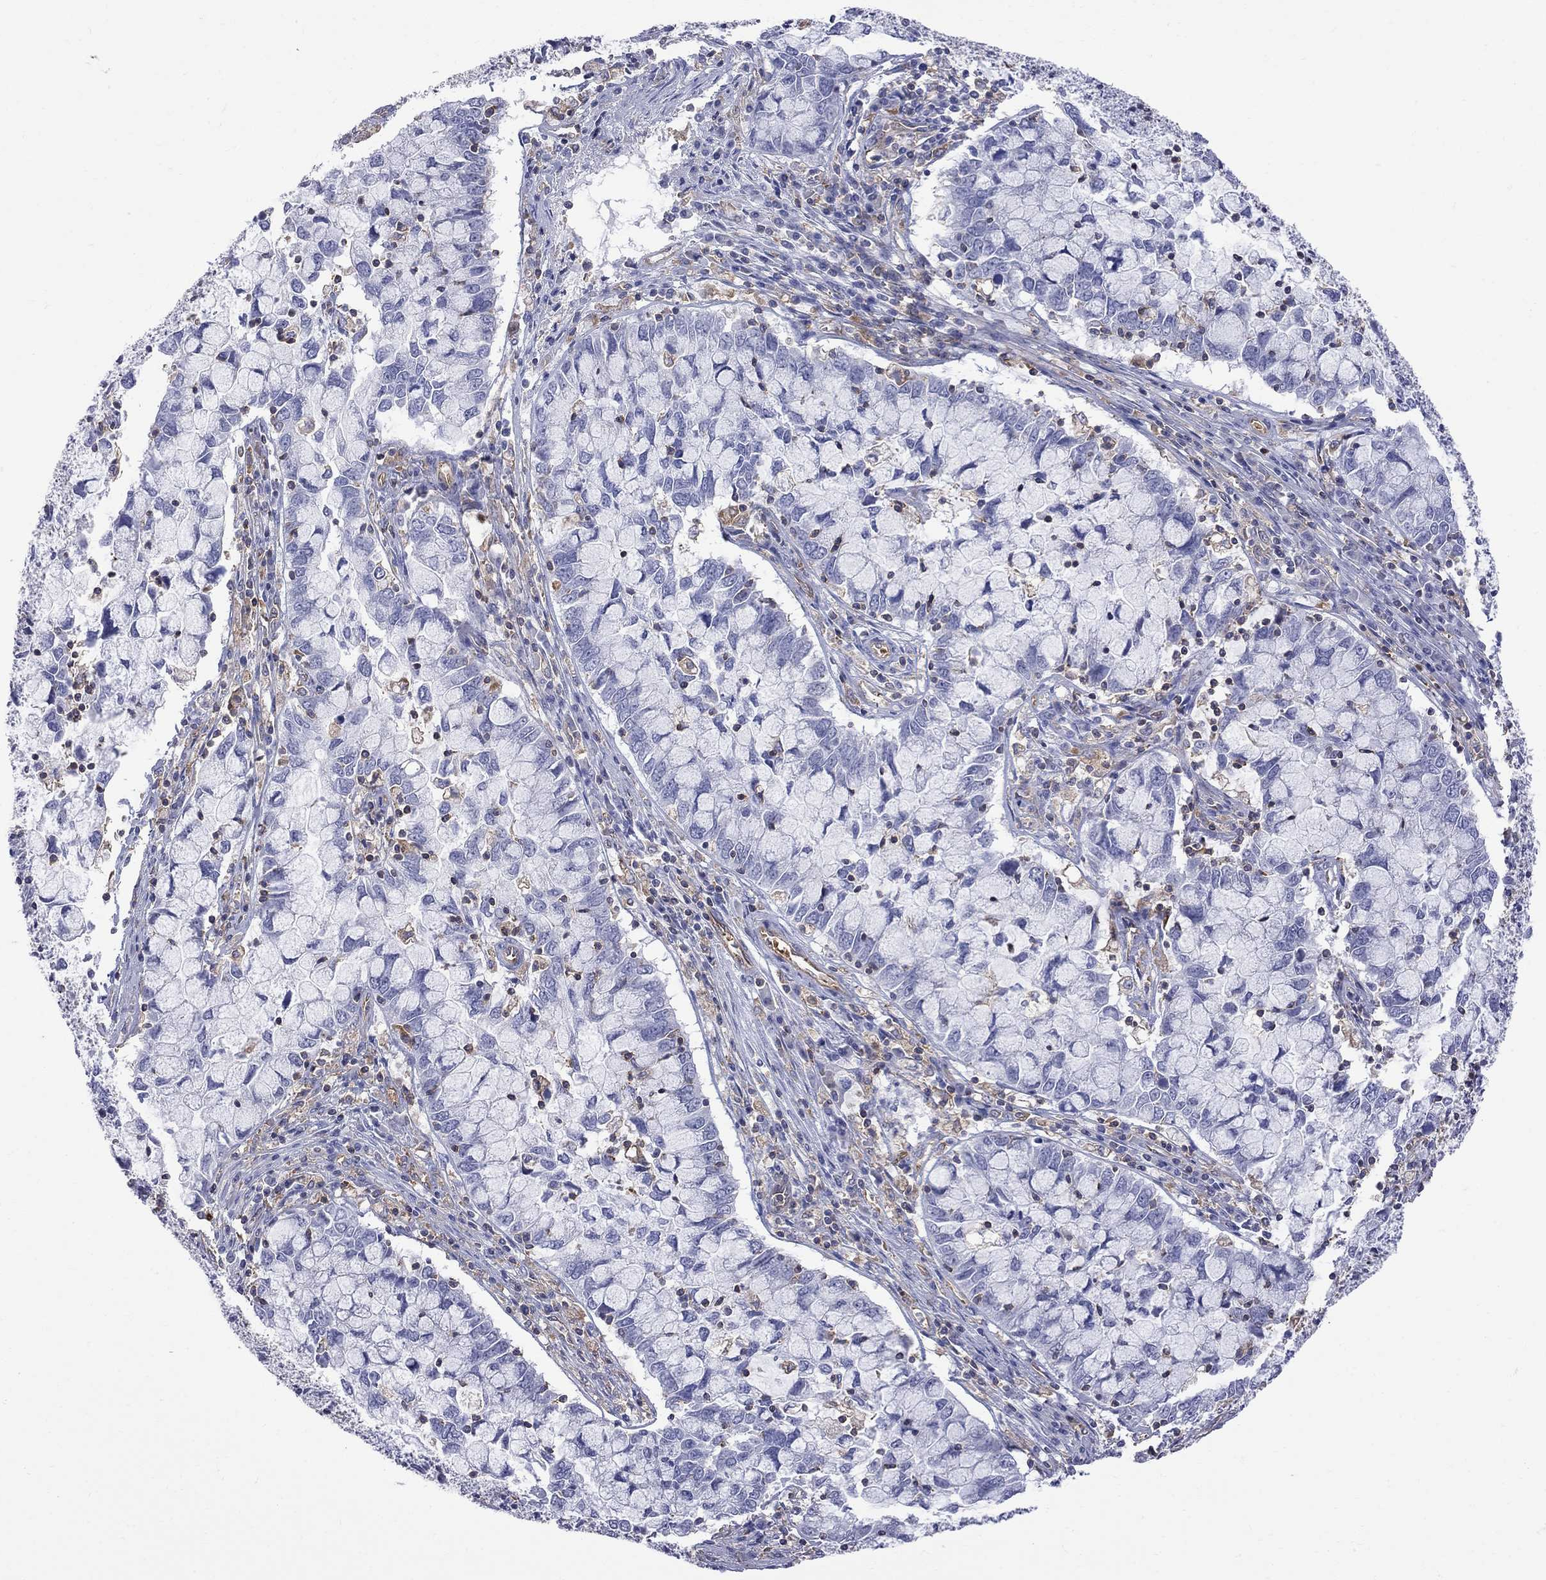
{"staining": {"intensity": "negative", "quantity": "none", "location": "none"}, "tissue": "cervical cancer", "cell_type": "Tumor cells", "image_type": "cancer", "snomed": [{"axis": "morphology", "description": "Adenocarcinoma, NOS"}, {"axis": "topography", "description": "Cervix"}], "caption": "Cervical cancer (adenocarcinoma) was stained to show a protein in brown. There is no significant expression in tumor cells.", "gene": "ABI3", "patient": {"sex": "female", "age": 40}}